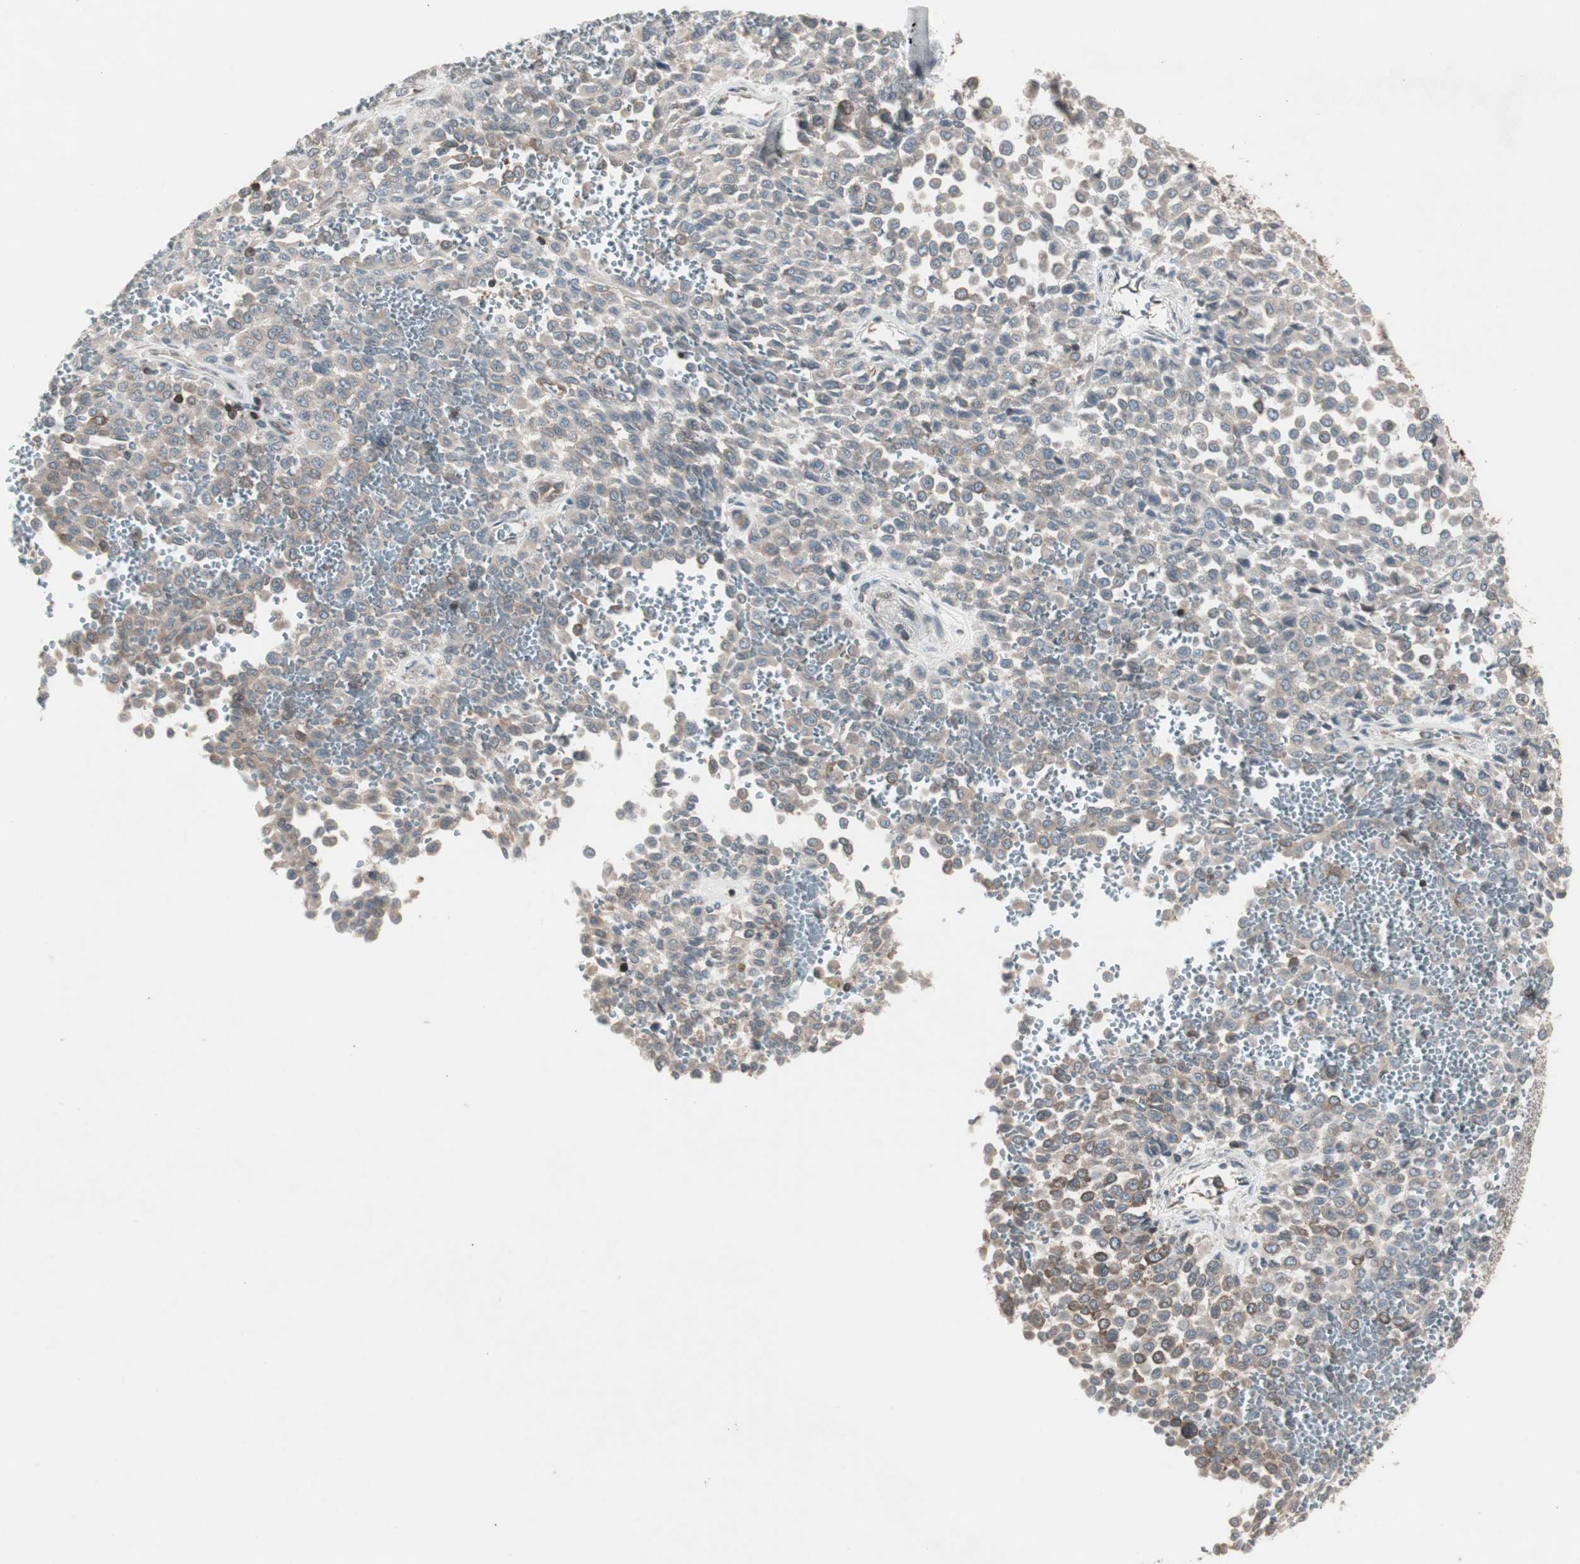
{"staining": {"intensity": "weak", "quantity": ">75%", "location": "none"}, "tissue": "melanoma", "cell_type": "Tumor cells", "image_type": "cancer", "snomed": [{"axis": "morphology", "description": "Malignant melanoma, Metastatic site"}, {"axis": "topography", "description": "Pancreas"}], "caption": "This histopathology image reveals IHC staining of human melanoma, with low weak None positivity in about >75% of tumor cells.", "gene": "ARHGEF1", "patient": {"sex": "female", "age": 30}}